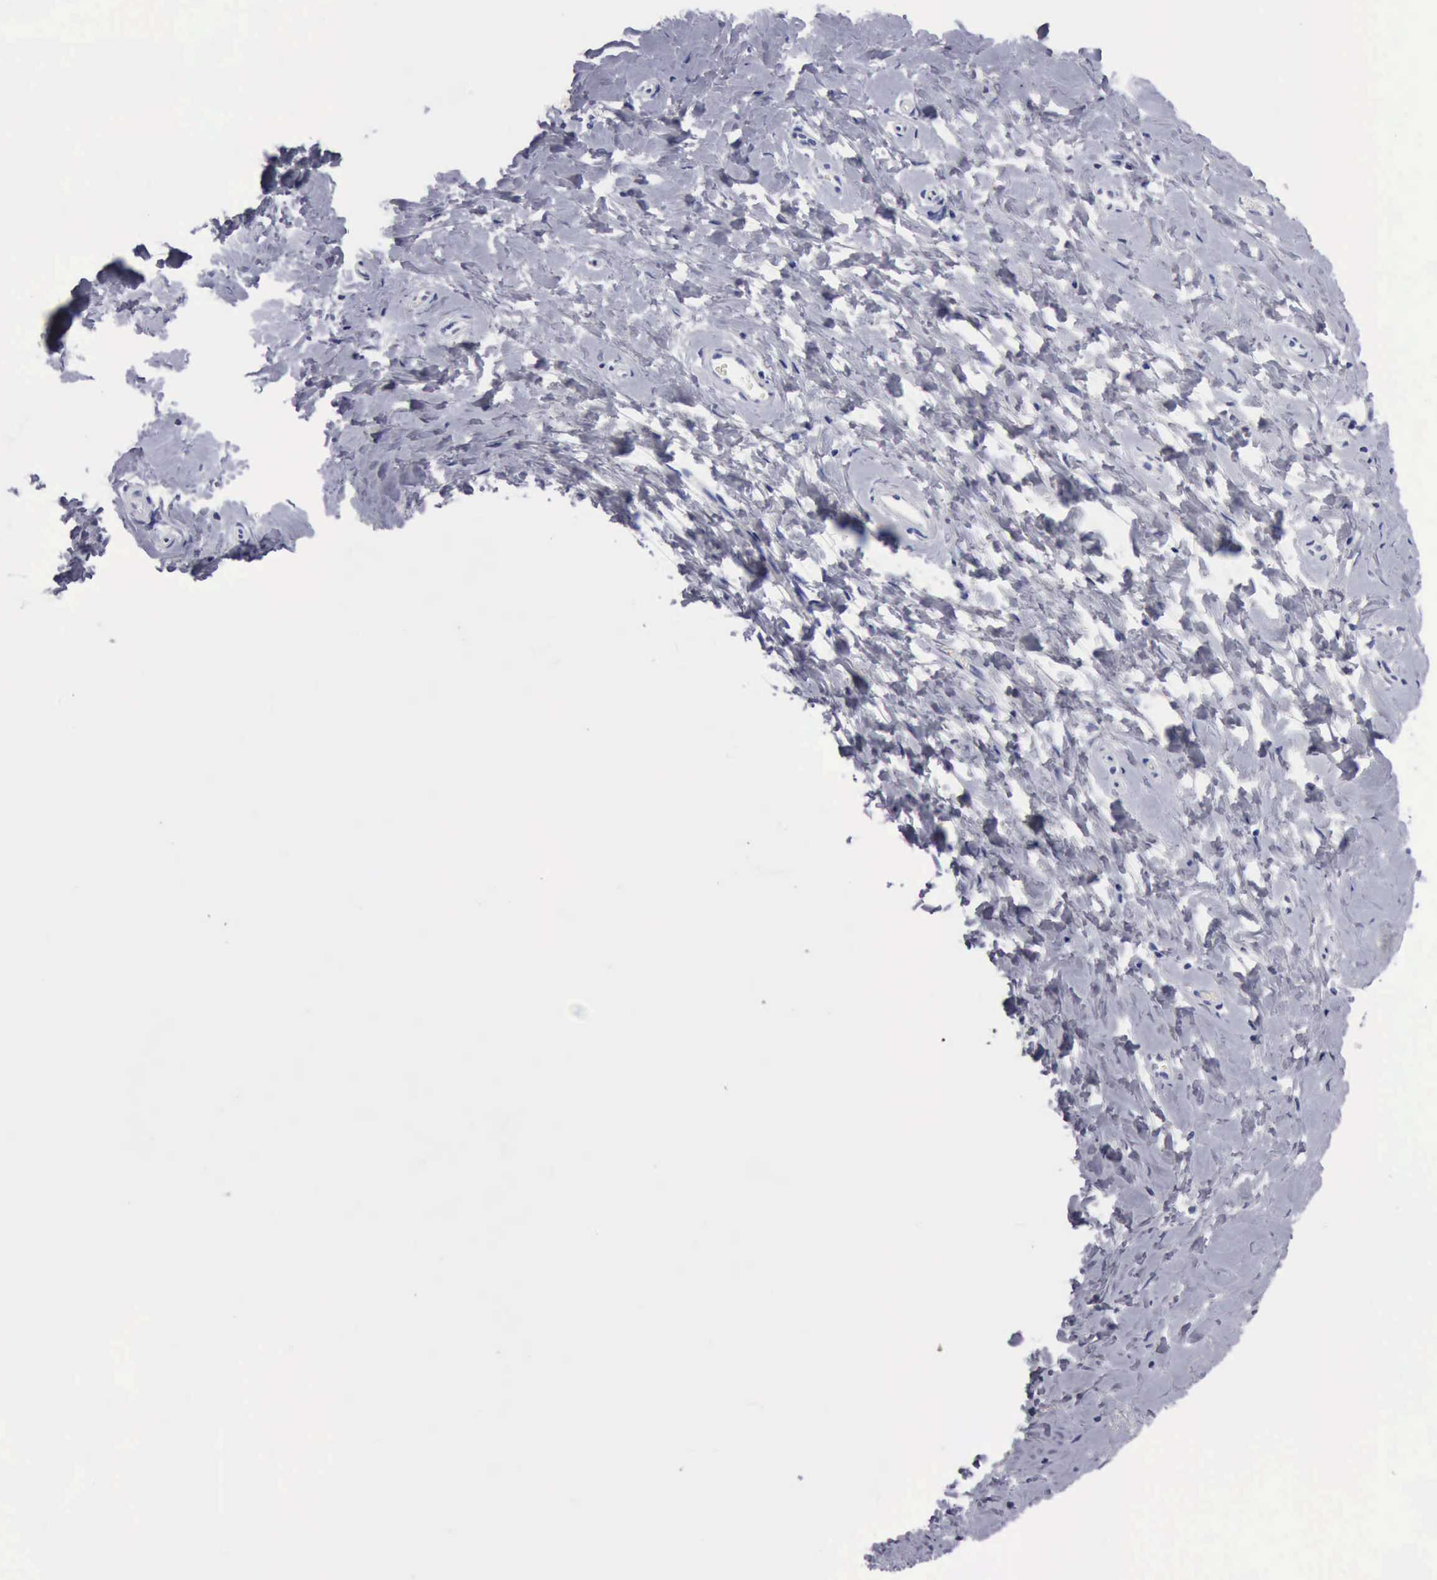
{"staining": {"intensity": "negative", "quantity": "none", "location": "none"}, "tissue": "cervix", "cell_type": "Glandular cells", "image_type": "normal", "snomed": [{"axis": "morphology", "description": "Normal tissue, NOS"}, {"axis": "topography", "description": "Cervix"}], "caption": "Cervix stained for a protein using immunohistochemistry exhibits no positivity glandular cells.", "gene": "CYP19A1", "patient": {"sex": "female", "age": 53}}